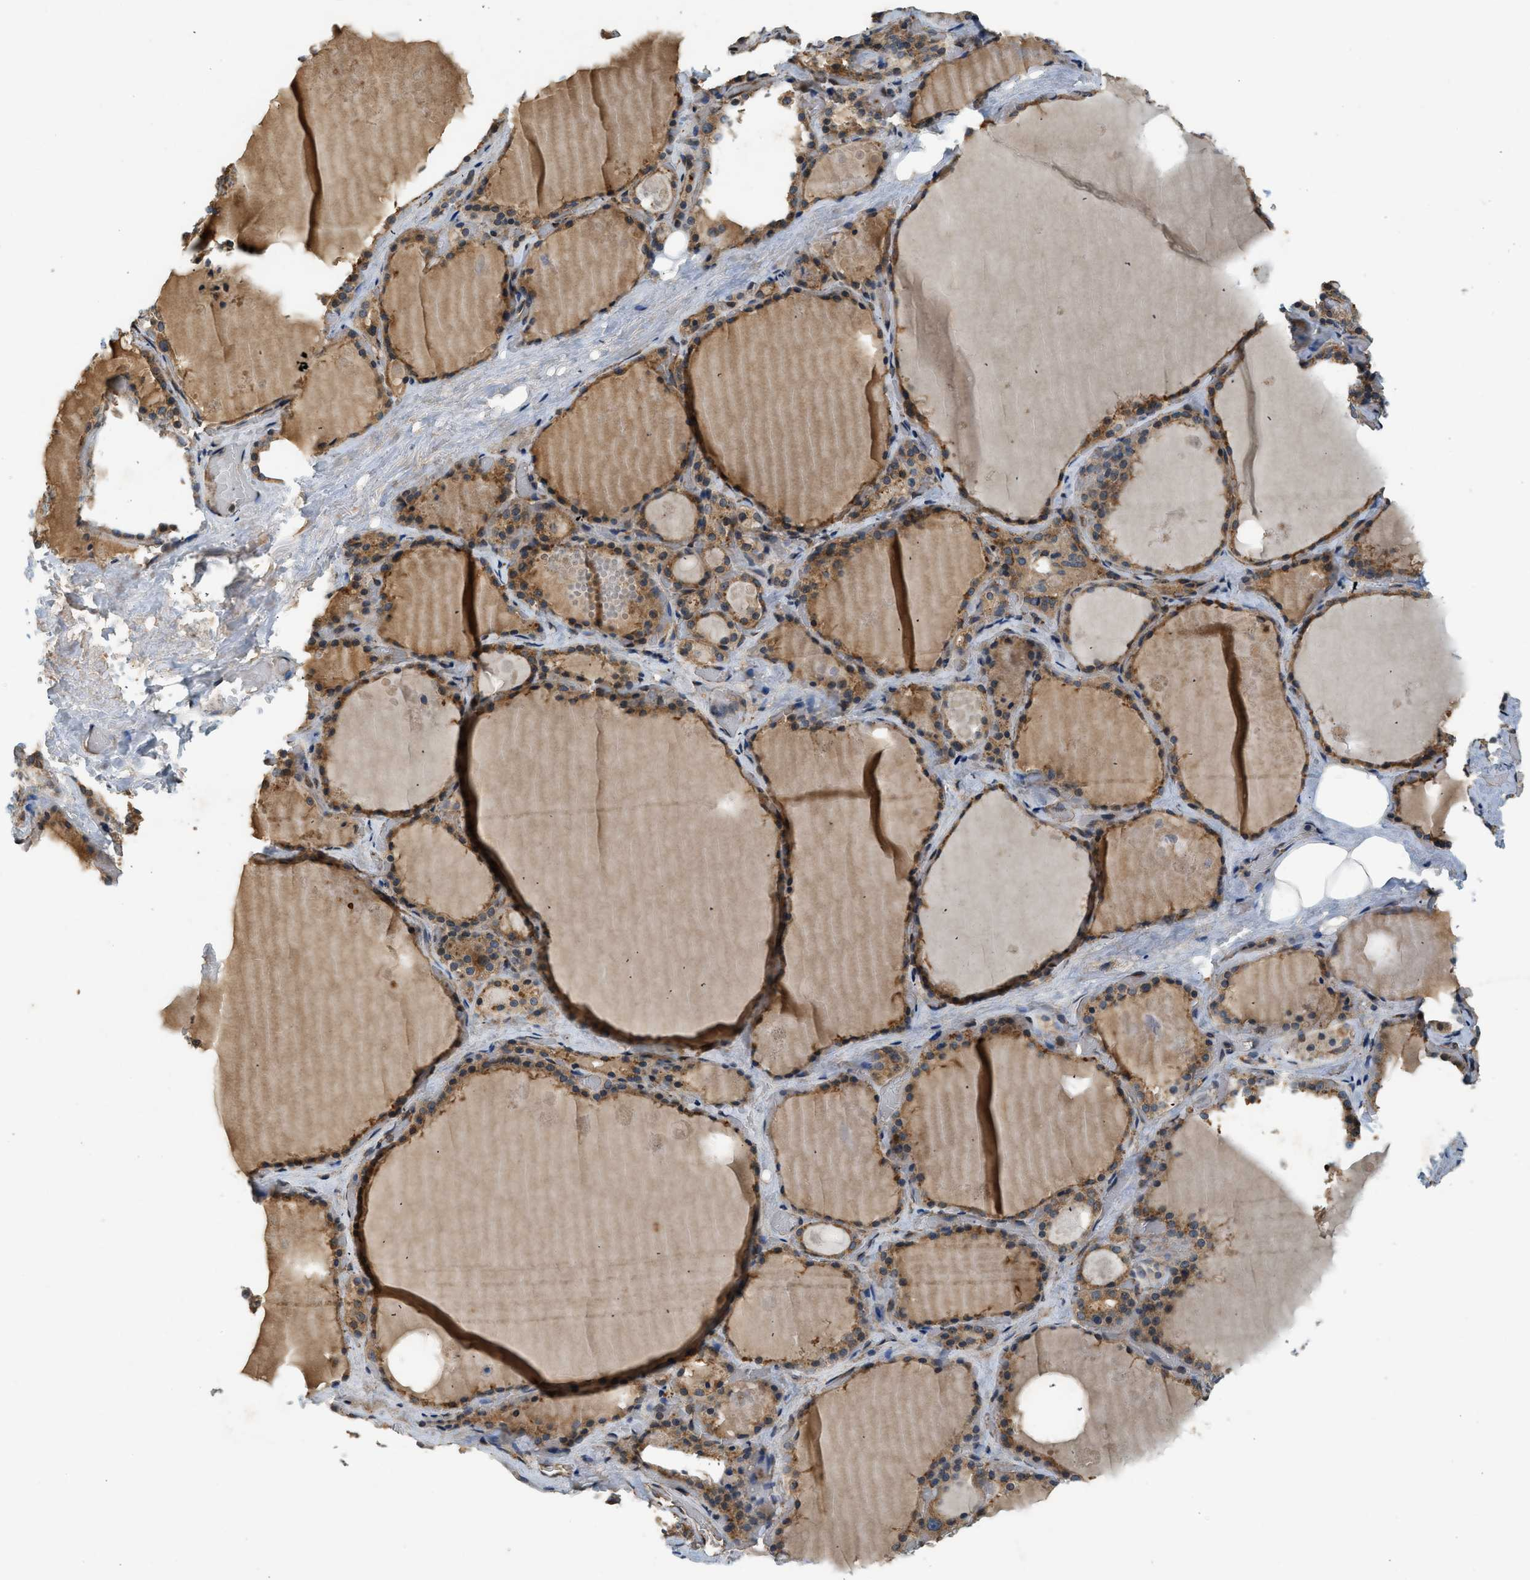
{"staining": {"intensity": "moderate", "quantity": ">75%", "location": "cytoplasmic/membranous"}, "tissue": "thyroid gland", "cell_type": "Glandular cells", "image_type": "normal", "snomed": [{"axis": "morphology", "description": "Normal tissue, NOS"}, {"axis": "topography", "description": "Thyroid gland"}], "caption": "A high-resolution histopathology image shows IHC staining of benign thyroid gland, which exhibits moderate cytoplasmic/membranous positivity in about >75% of glandular cells.", "gene": "HIP1", "patient": {"sex": "male", "age": 61}}